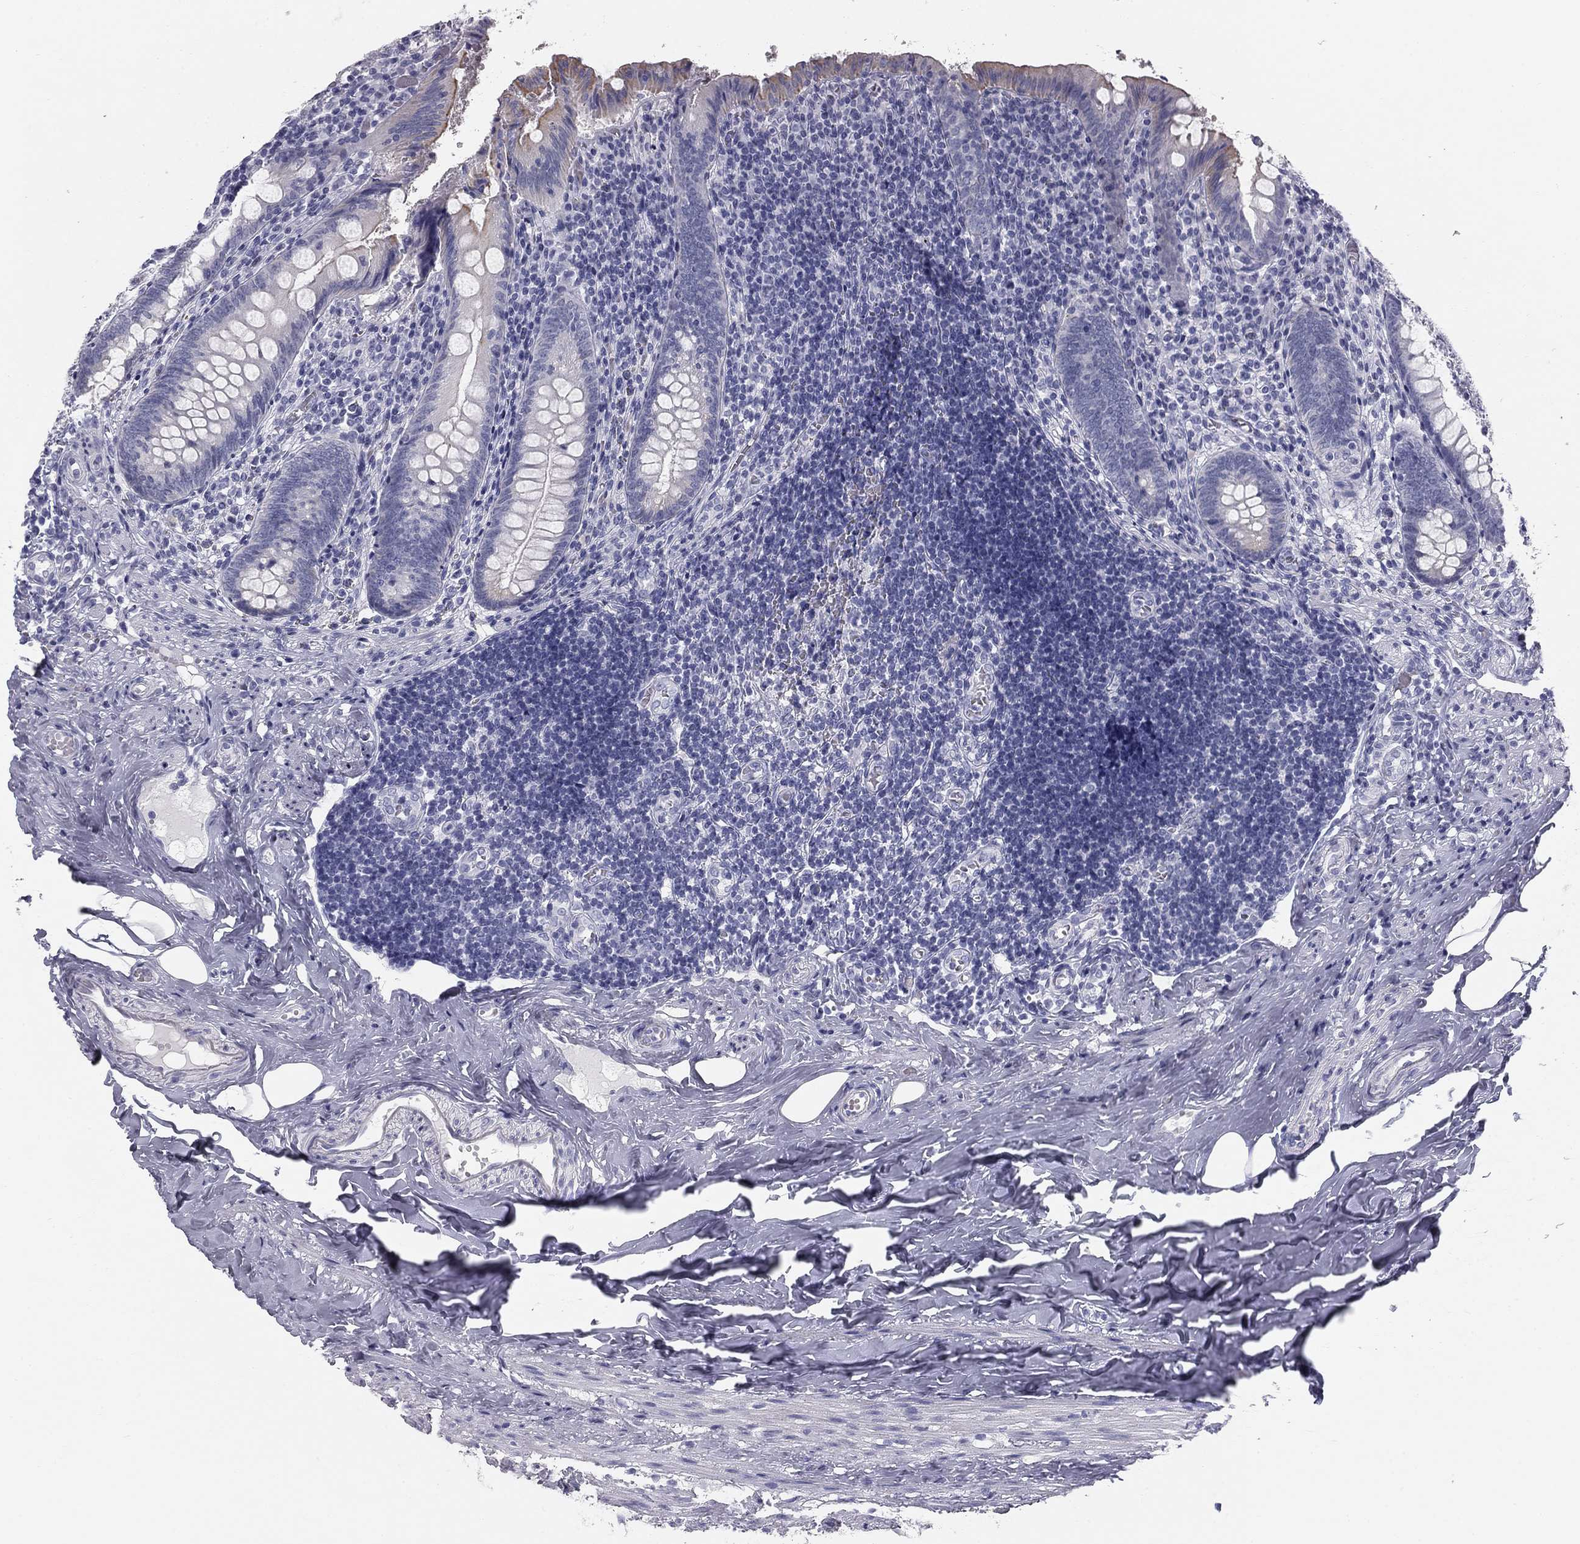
{"staining": {"intensity": "moderate", "quantity": "<25%", "location": "cytoplasmic/membranous"}, "tissue": "appendix", "cell_type": "Glandular cells", "image_type": "normal", "snomed": [{"axis": "morphology", "description": "Normal tissue, NOS"}, {"axis": "topography", "description": "Appendix"}], "caption": "A low amount of moderate cytoplasmic/membranous positivity is present in about <25% of glandular cells in benign appendix.", "gene": "SULT2B1", "patient": {"sex": "female", "age": 23}}